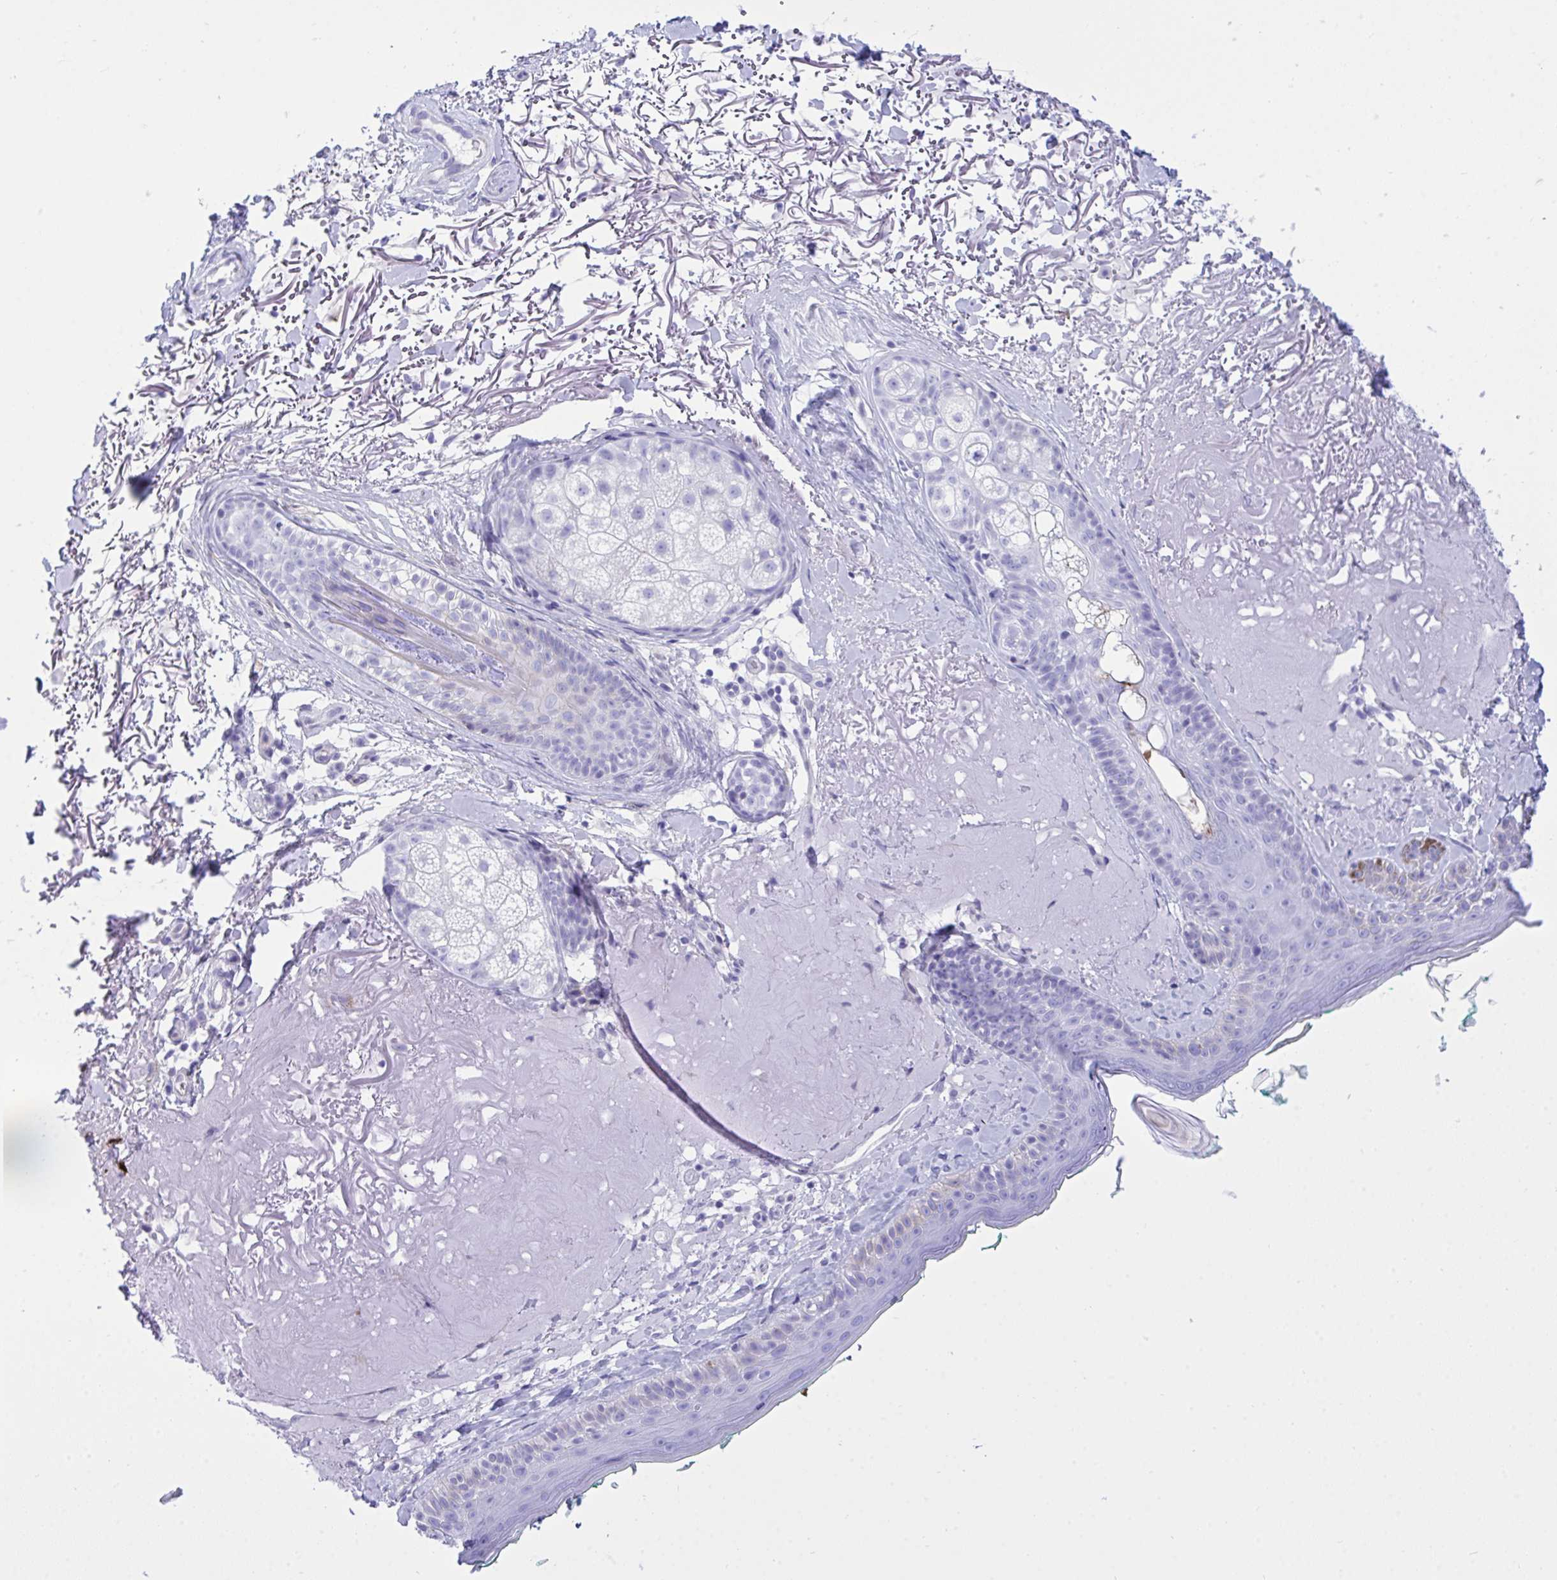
{"staining": {"intensity": "negative", "quantity": "none", "location": "none"}, "tissue": "skin", "cell_type": "Fibroblasts", "image_type": "normal", "snomed": [{"axis": "morphology", "description": "Normal tissue, NOS"}, {"axis": "topography", "description": "Skin"}], "caption": "High power microscopy photomicrograph of an immunohistochemistry histopathology image of benign skin, revealing no significant staining in fibroblasts. (DAB (3,3'-diaminobenzidine) IHC, high magnification).", "gene": "BEX5", "patient": {"sex": "male", "age": 73}}